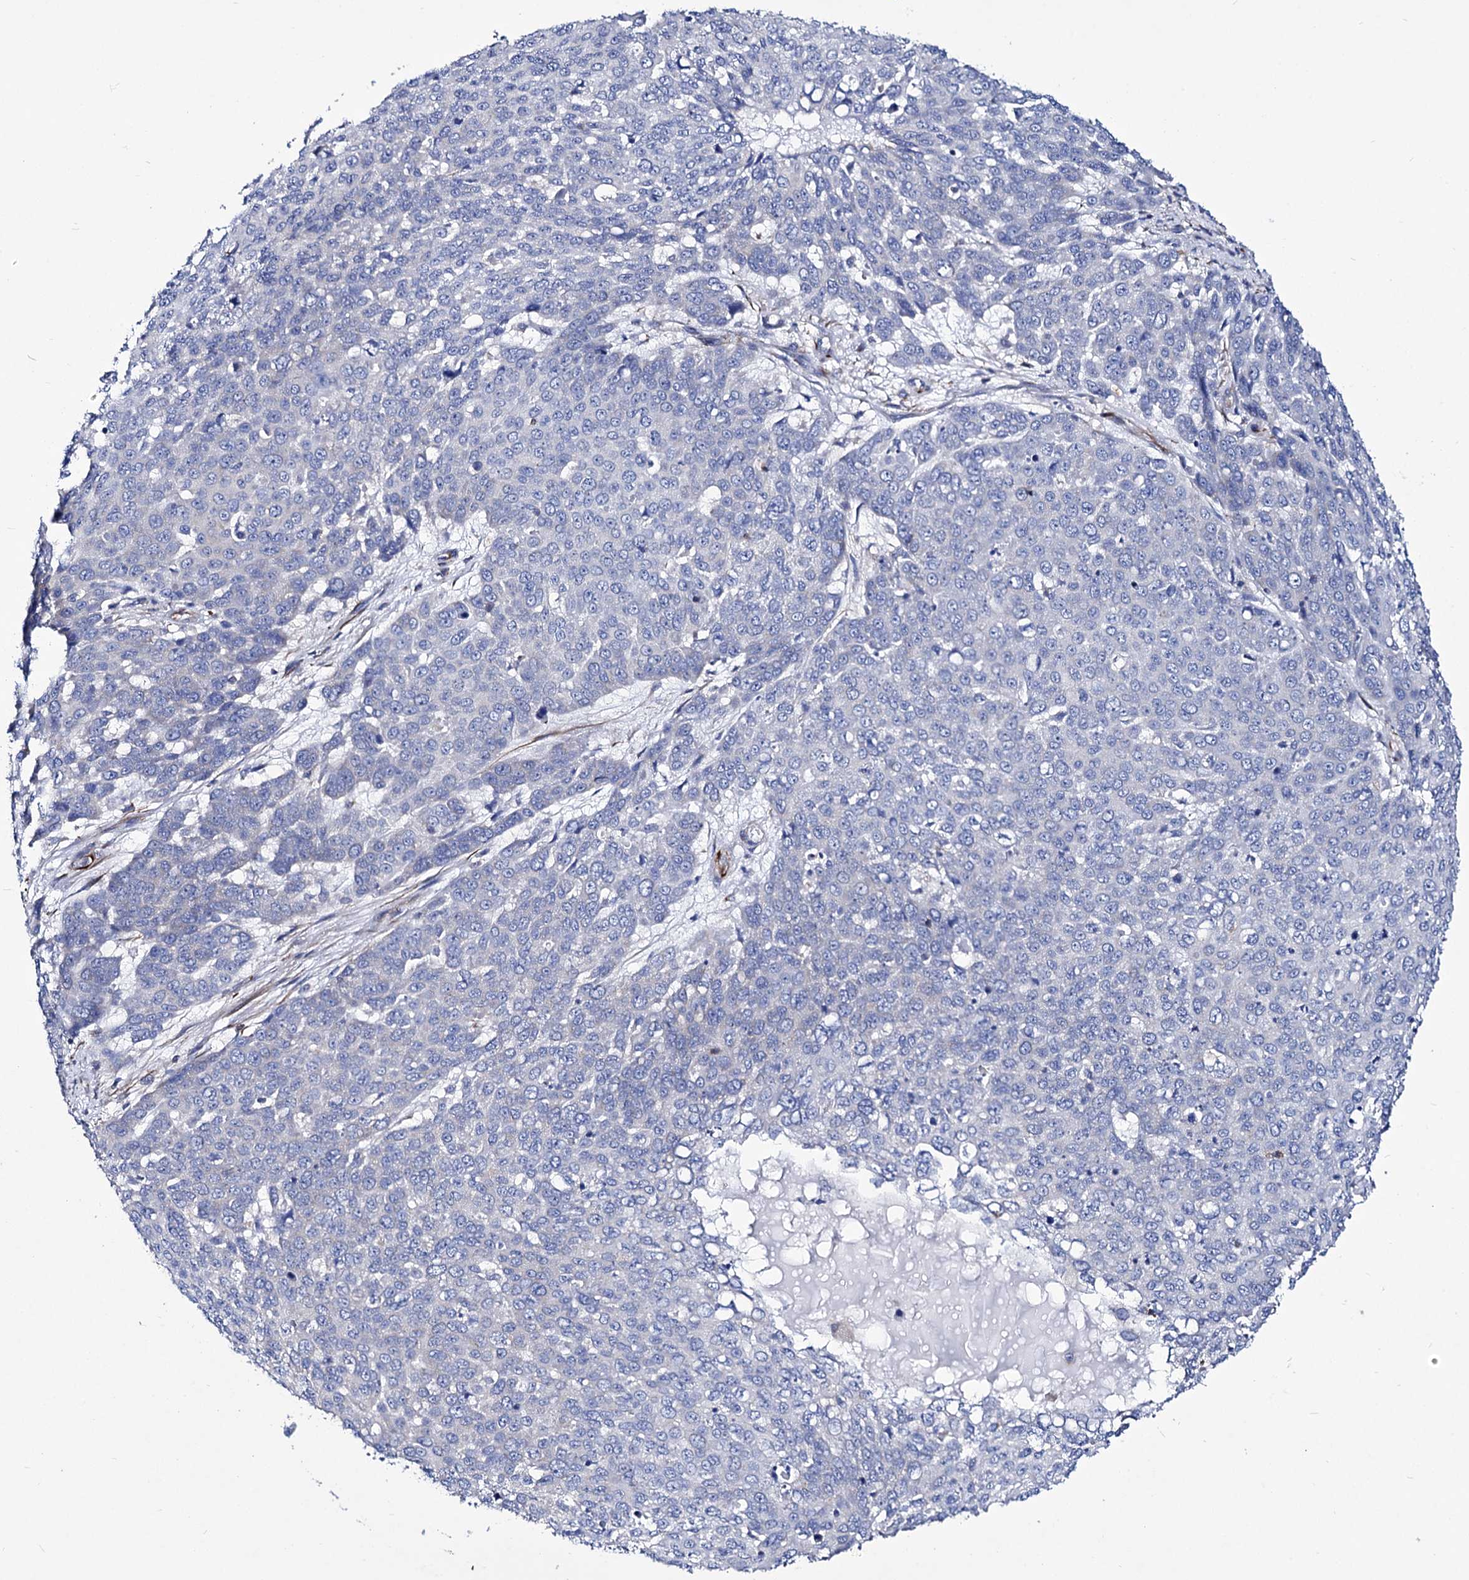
{"staining": {"intensity": "negative", "quantity": "none", "location": "none"}, "tissue": "skin cancer", "cell_type": "Tumor cells", "image_type": "cancer", "snomed": [{"axis": "morphology", "description": "Squamous cell carcinoma, NOS"}, {"axis": "topography", "description": "Skin"}], "caption": "Immunohistochemistry image of human skin cancer stained for a protein (brown), which exhibits no positivity in tumor cells.", "gene": "AXL", "patient": {"sex": "male", "age": 71}}